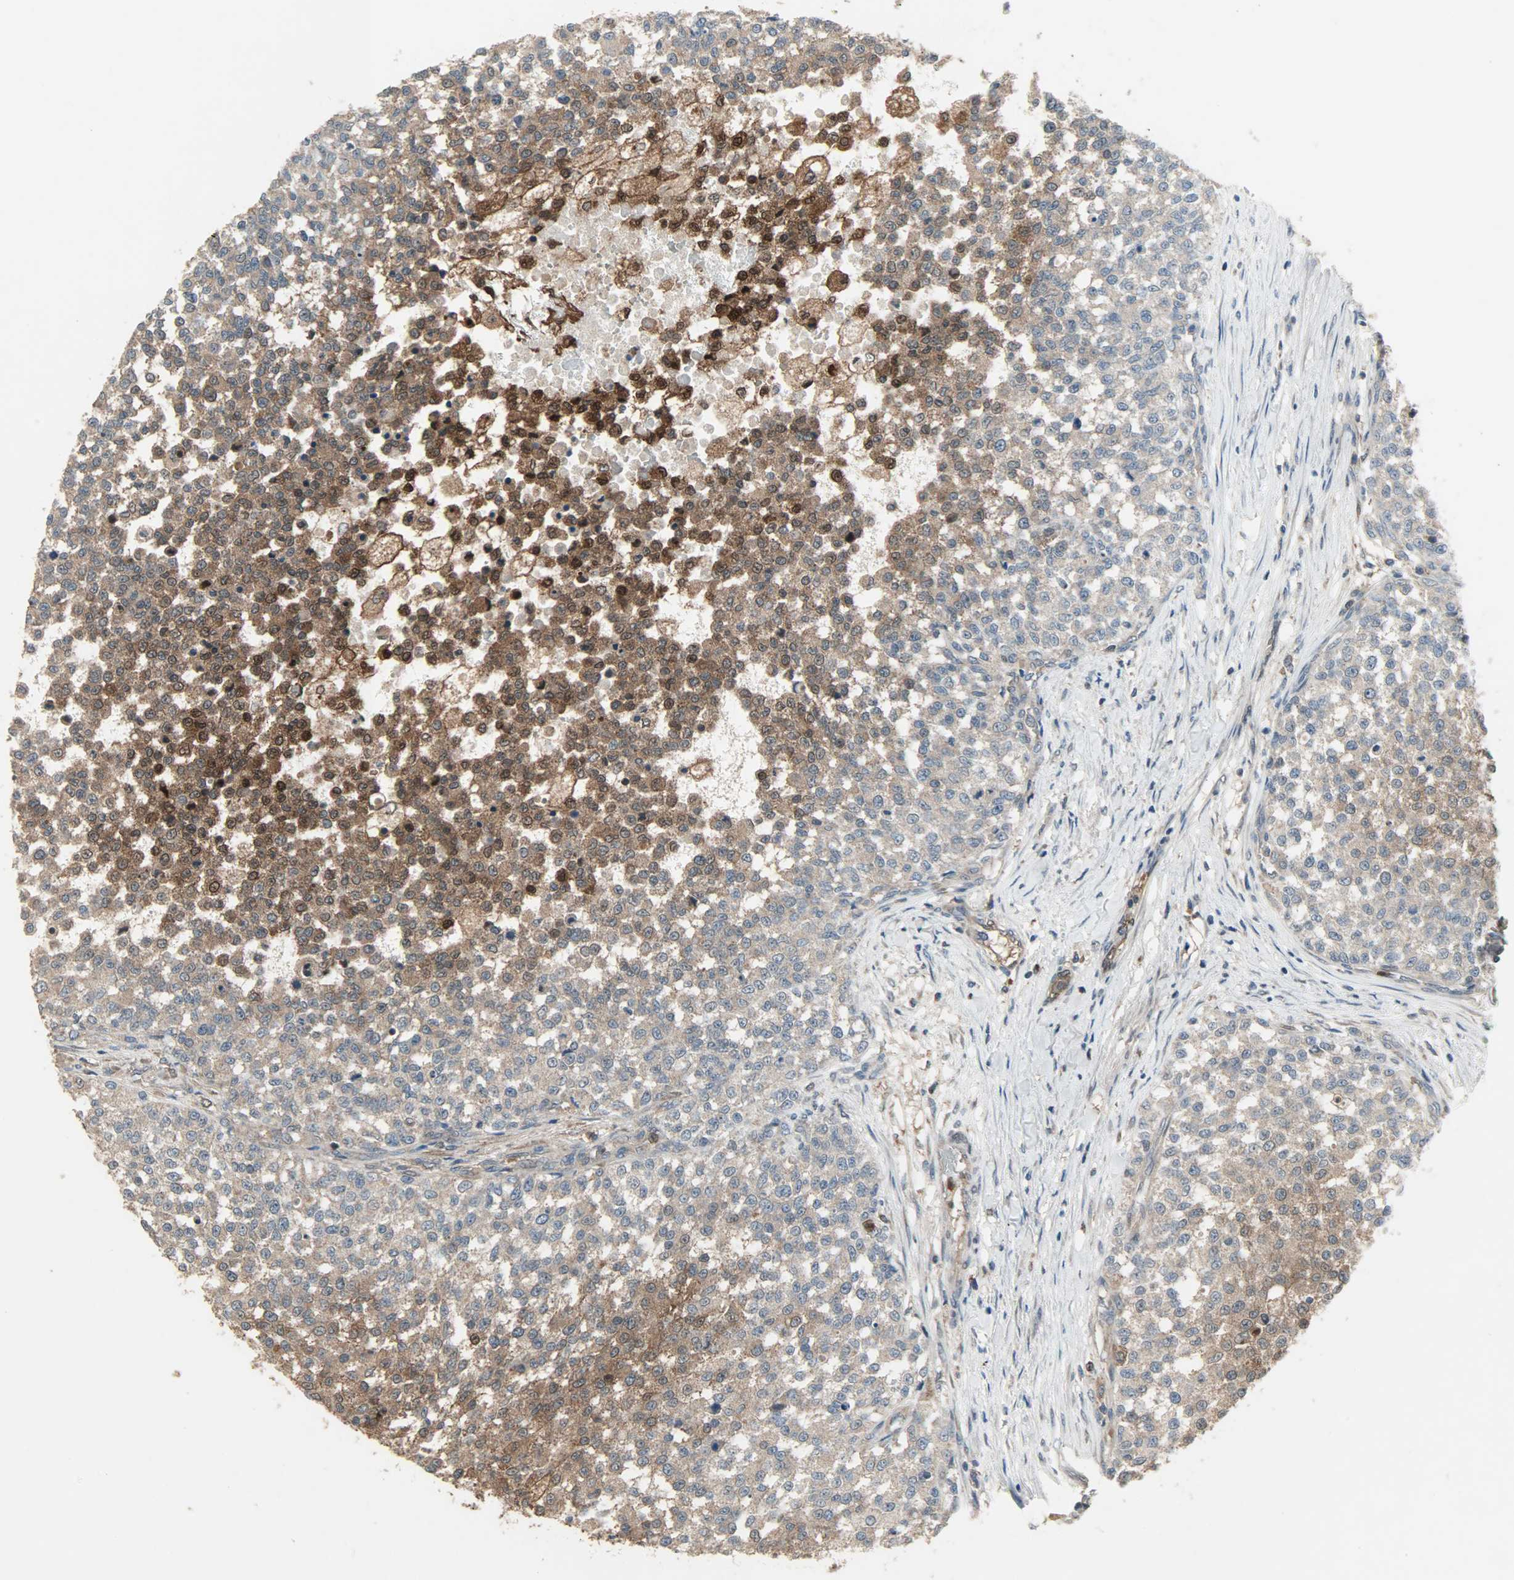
{"staining": {"intensity": "strong", "quantity": ">75%", "location": "cytoplasmic/membranous,nuclear"}, "tissue": "testis cancer", "cell_type": "Tumor cells", "image_type": "cancer", "snomed": [{"axis": "morphology", "description": "Seminoma, NOS"}, {"axis": "topography", "description": "Testis"}], "caption": "Human testis seminoma stained for a protein (brown) demonstrates strong cytoplasmic/membranous and nuclear positive staining in about >75% of tumor cells.", "gene": "AMT", "patient": {"sex": "male", "age": 59}}